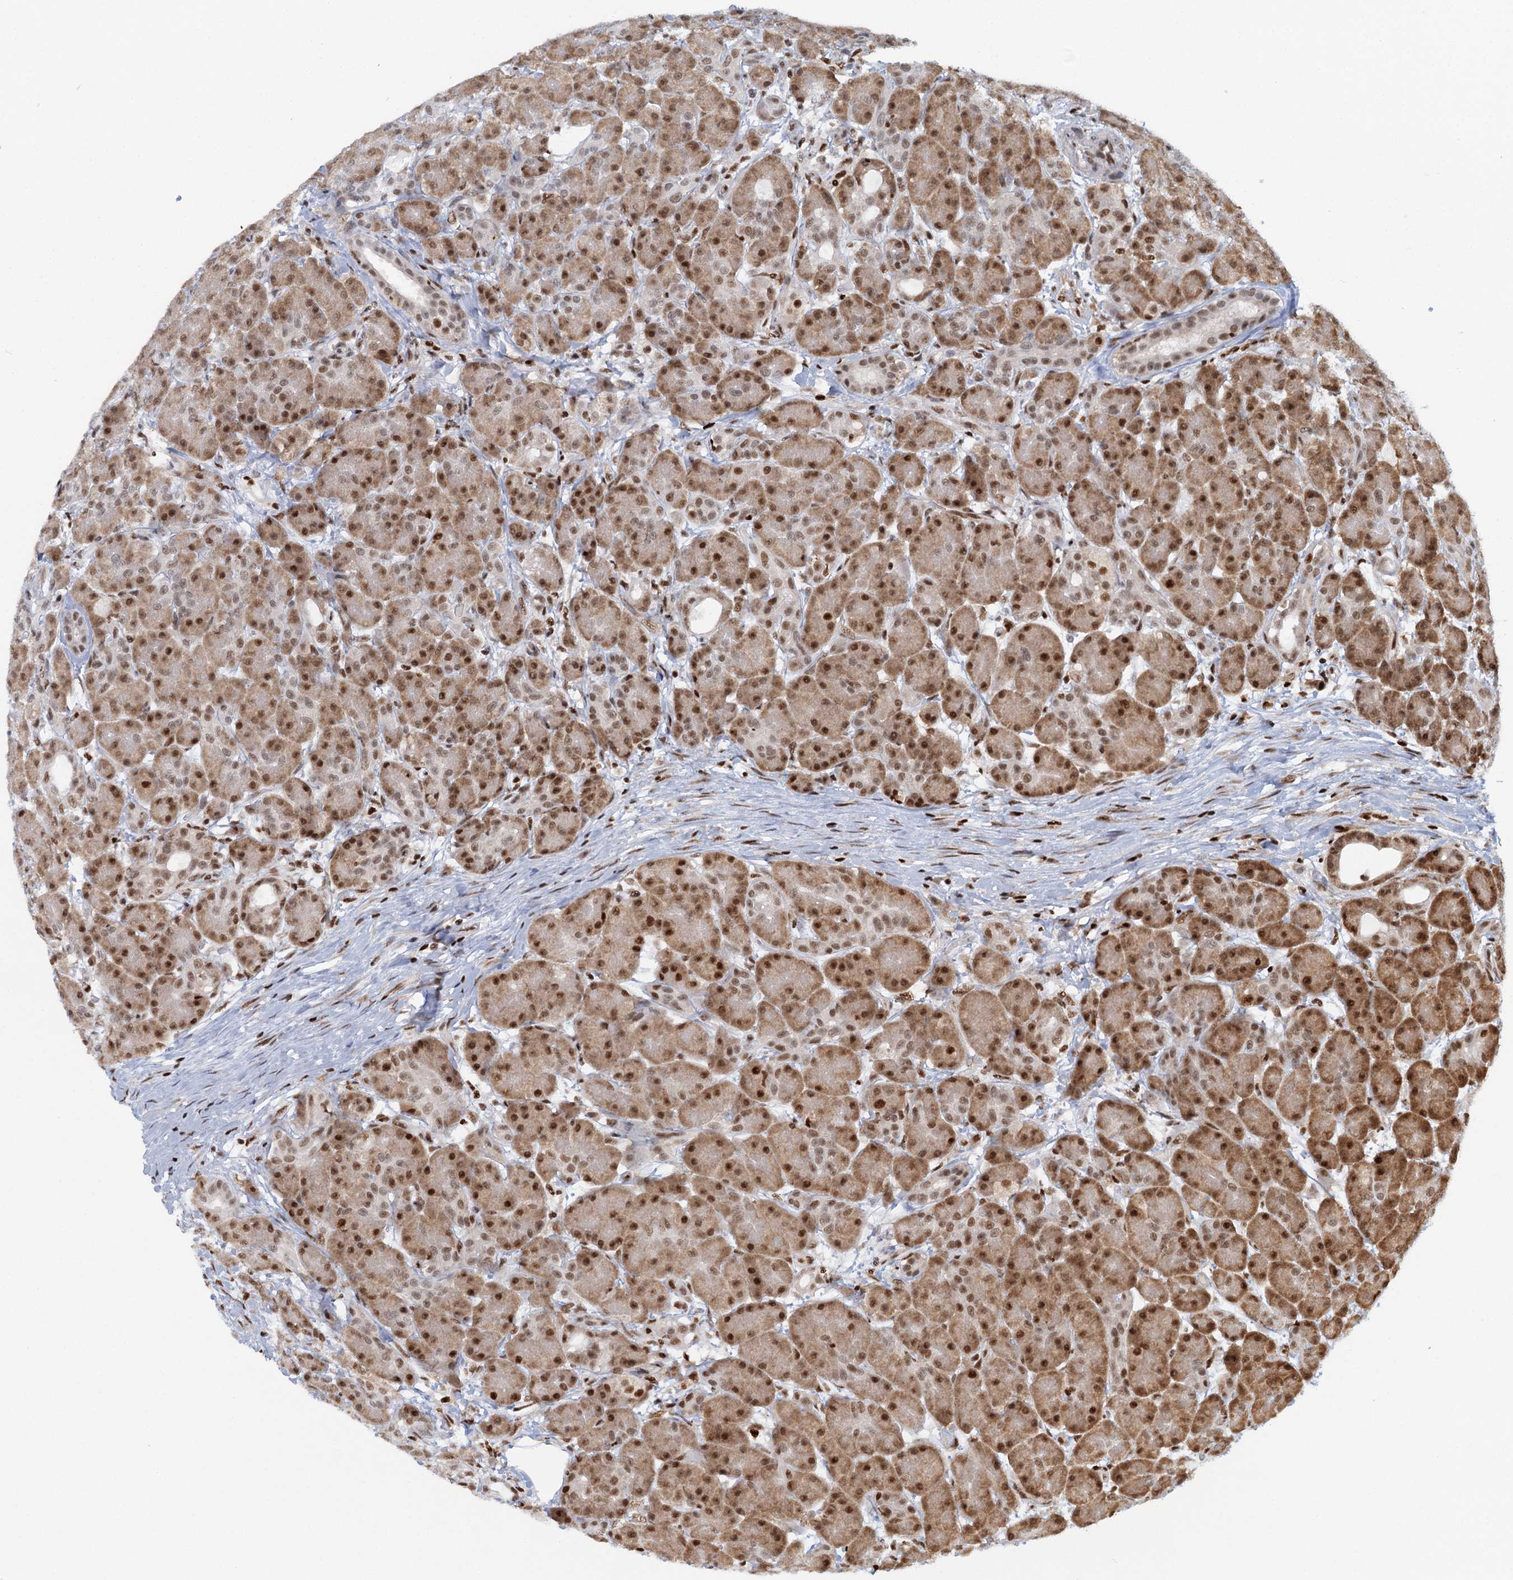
{"staining": {"intensity": "strong", "quantity": "25%-75%", "location": "cytoplasmic/membranous,nuclear"}, "tissue": "pancreas", "cell_type": "Exocrine glandular cells", "image_type": "normal", "snomed": [{"axis": "morphology", "description": "Normal tissue, NOS"}, {"axis": "topography", "description": "Pancreas"}], "caption": "Immunohistochemical staining of normal pancreas demonstrates strong cytoplasmic/membranous,nuclear protein positivity in approximately 25%-75% of exocrine glandular cells. (Brightfield microscopy of DAB IHC at high magnification).", "gene": "GPATCH11", "patient": {"sex": "male", "age": 63}}